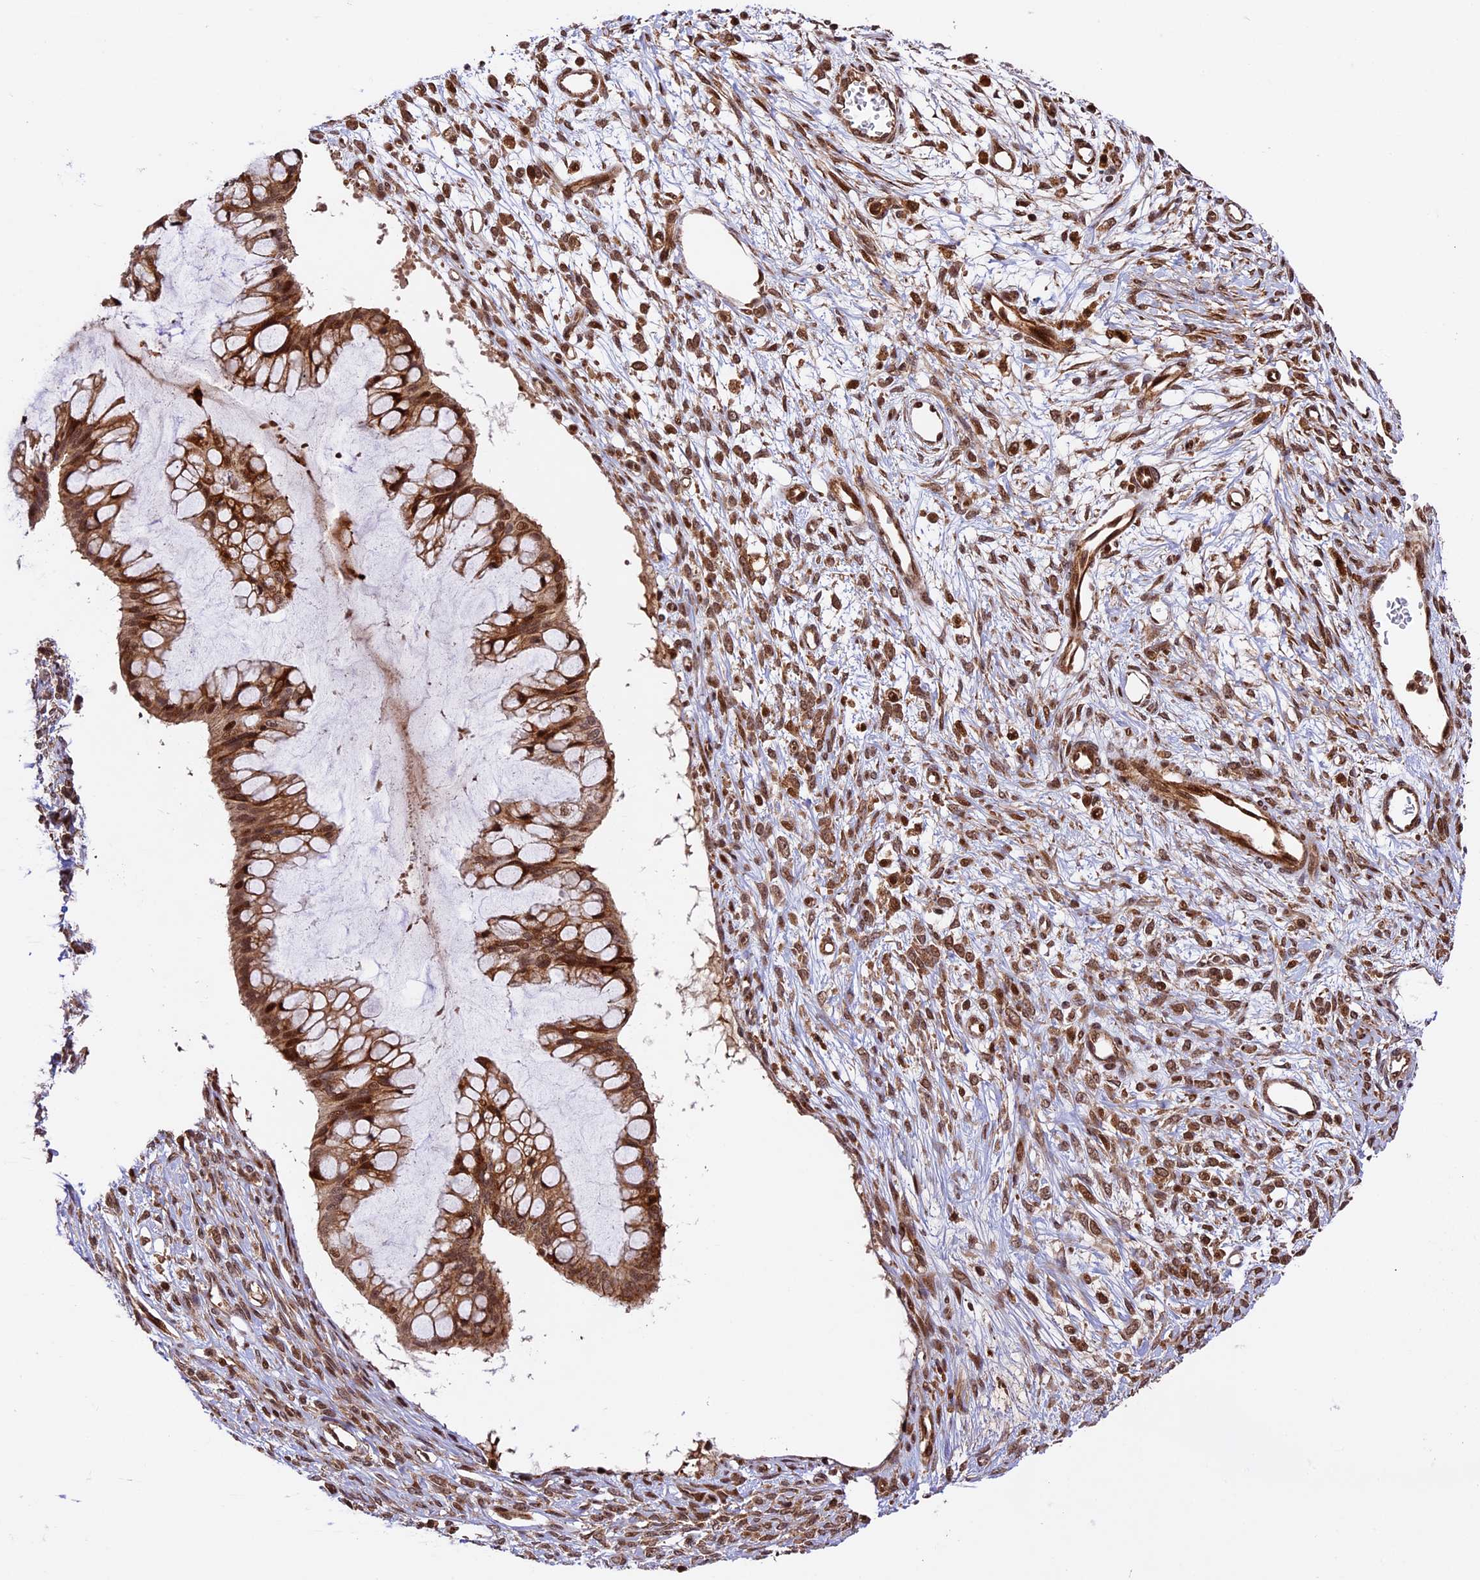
{"staining": {"intensity": "moderate", "quantity": ">75%", "location": "cytoplasmic/membranous,nuclear"}, "tissue": "ovarian cancer", "cell_type": "Tumor cells", "image_type": "cancer", "snomed": [{"axis": "morphology", "description": "Cystadenocarcinoma, mucinous, NOS"}, {"axis": "topography", "description": "Ovary"}], "caption": "Immunohistochemistry staining of mucinous cystadenocarcinoma (ovarian), which displays medium levels of moderate cytoplasmic/membranous and nuclear staining in approximately >75% of tumor cells indicating moderate cytoplasmic/membranous and nuclear protein expression. The staining was performed using DAB (brown) for protein detection and nuclei were counterstained in hematoxylin (blue).", "gene": "DHX38", "patient": {"sex": "female", "age": 73}}